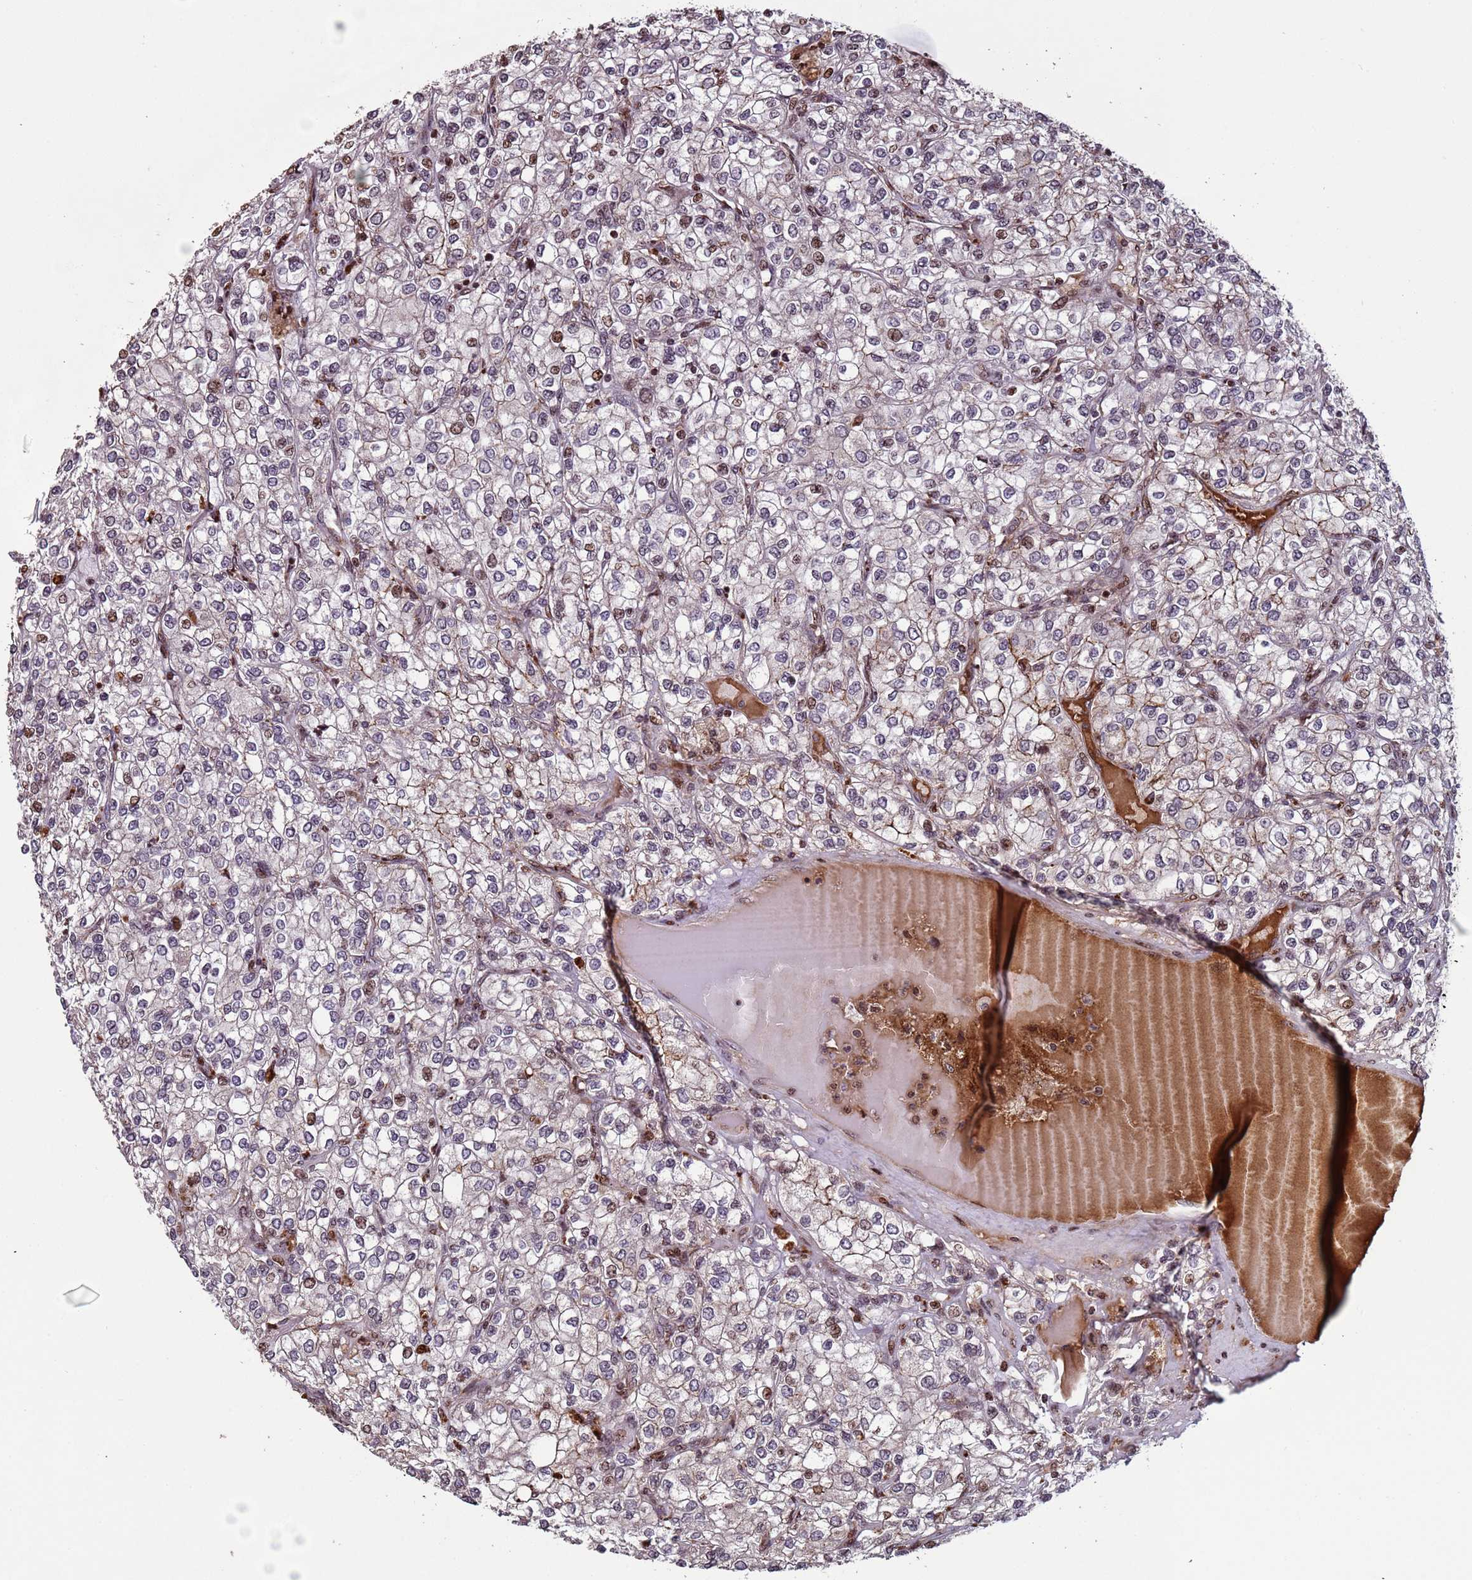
{"staining": {"intensity": "moderate", "quantity": "<25%", "location": "nuclear"}, "tissue": "renal cancer", "cell_type": "Tumor cells", "image_type": "cancer", "snomed": [{"axis": "morphology", "description": "Adenocarcinoma, NOS"}, {"axis": "topography", "description": "Kidney"}], "caption": "The immunohistochemical stain highlights moderate nuclear expression in tumor cells of renal adenocarcinoma tissue.", "gene": "HGH1", "patient": {"sex": "male", "age": 80}}